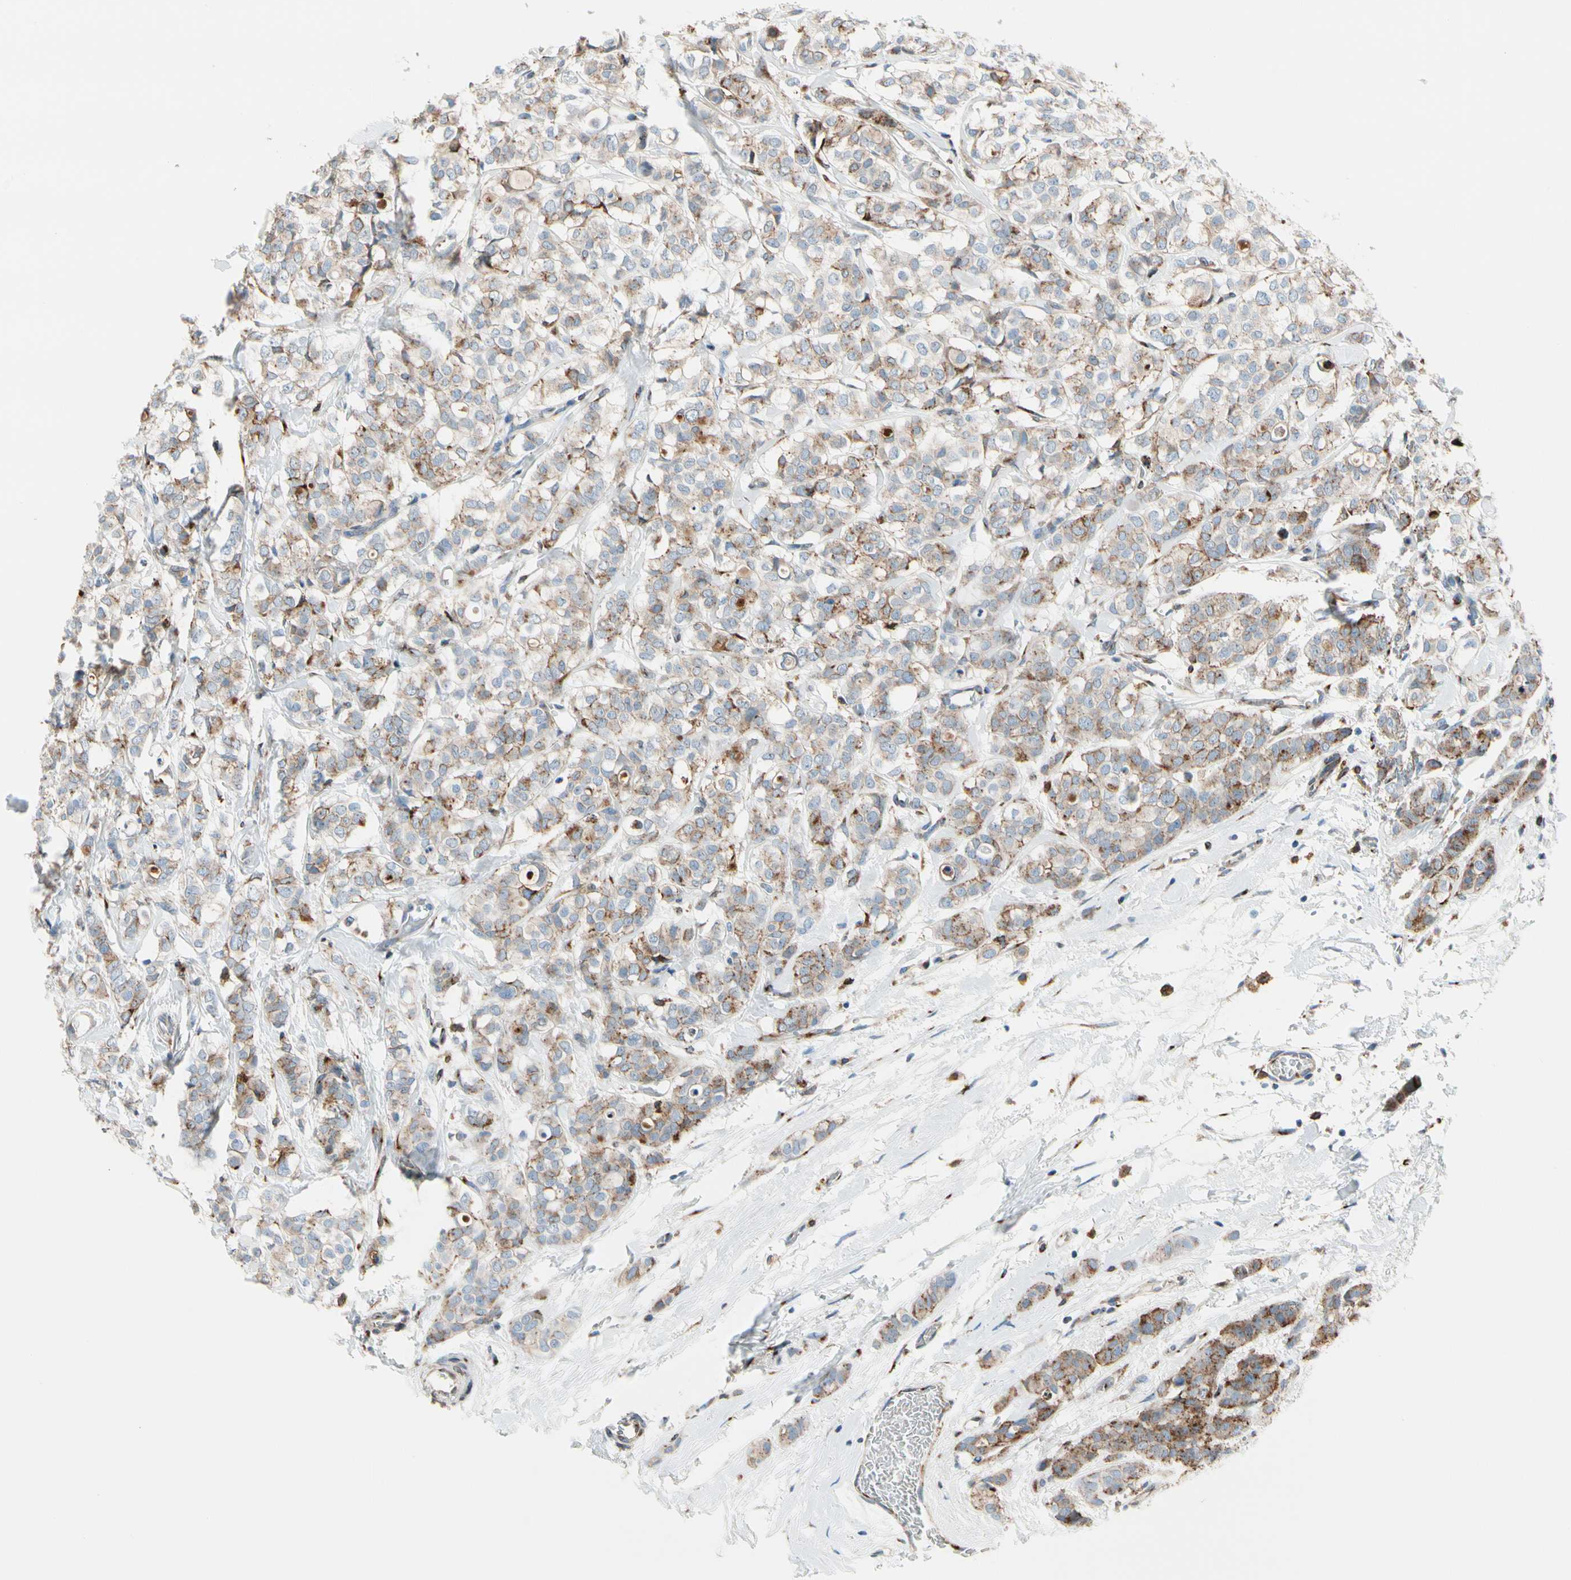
{"staining": {"intensity": "moderate", "quantity": "25%-75%", "location": "cytoplasmic/membranous"}, "tissue": "breast cancer", "cell_type": "Tumor cells", "image_type": "cancer", "snomed": [{"axis": "morphology", "description": "Lobular carcinoma"}, {"axis": "topography", "description": "Breast"}], "caption": "Breast lobular carcinoma was stained to show a protein in brown. There is medium levels of moderate cytoplasmic/membranous expression in approximately 25%-75% of tumor cells. The staining was performed using DAB (3,3'-diaminobenzidine) to visualize the protein expression in brown, while the nuclei were stained in blue with hematoxylin (Magnification: 20x).", "gene": "NUCB1", "patient": {"sex": "female", "age": 60}}